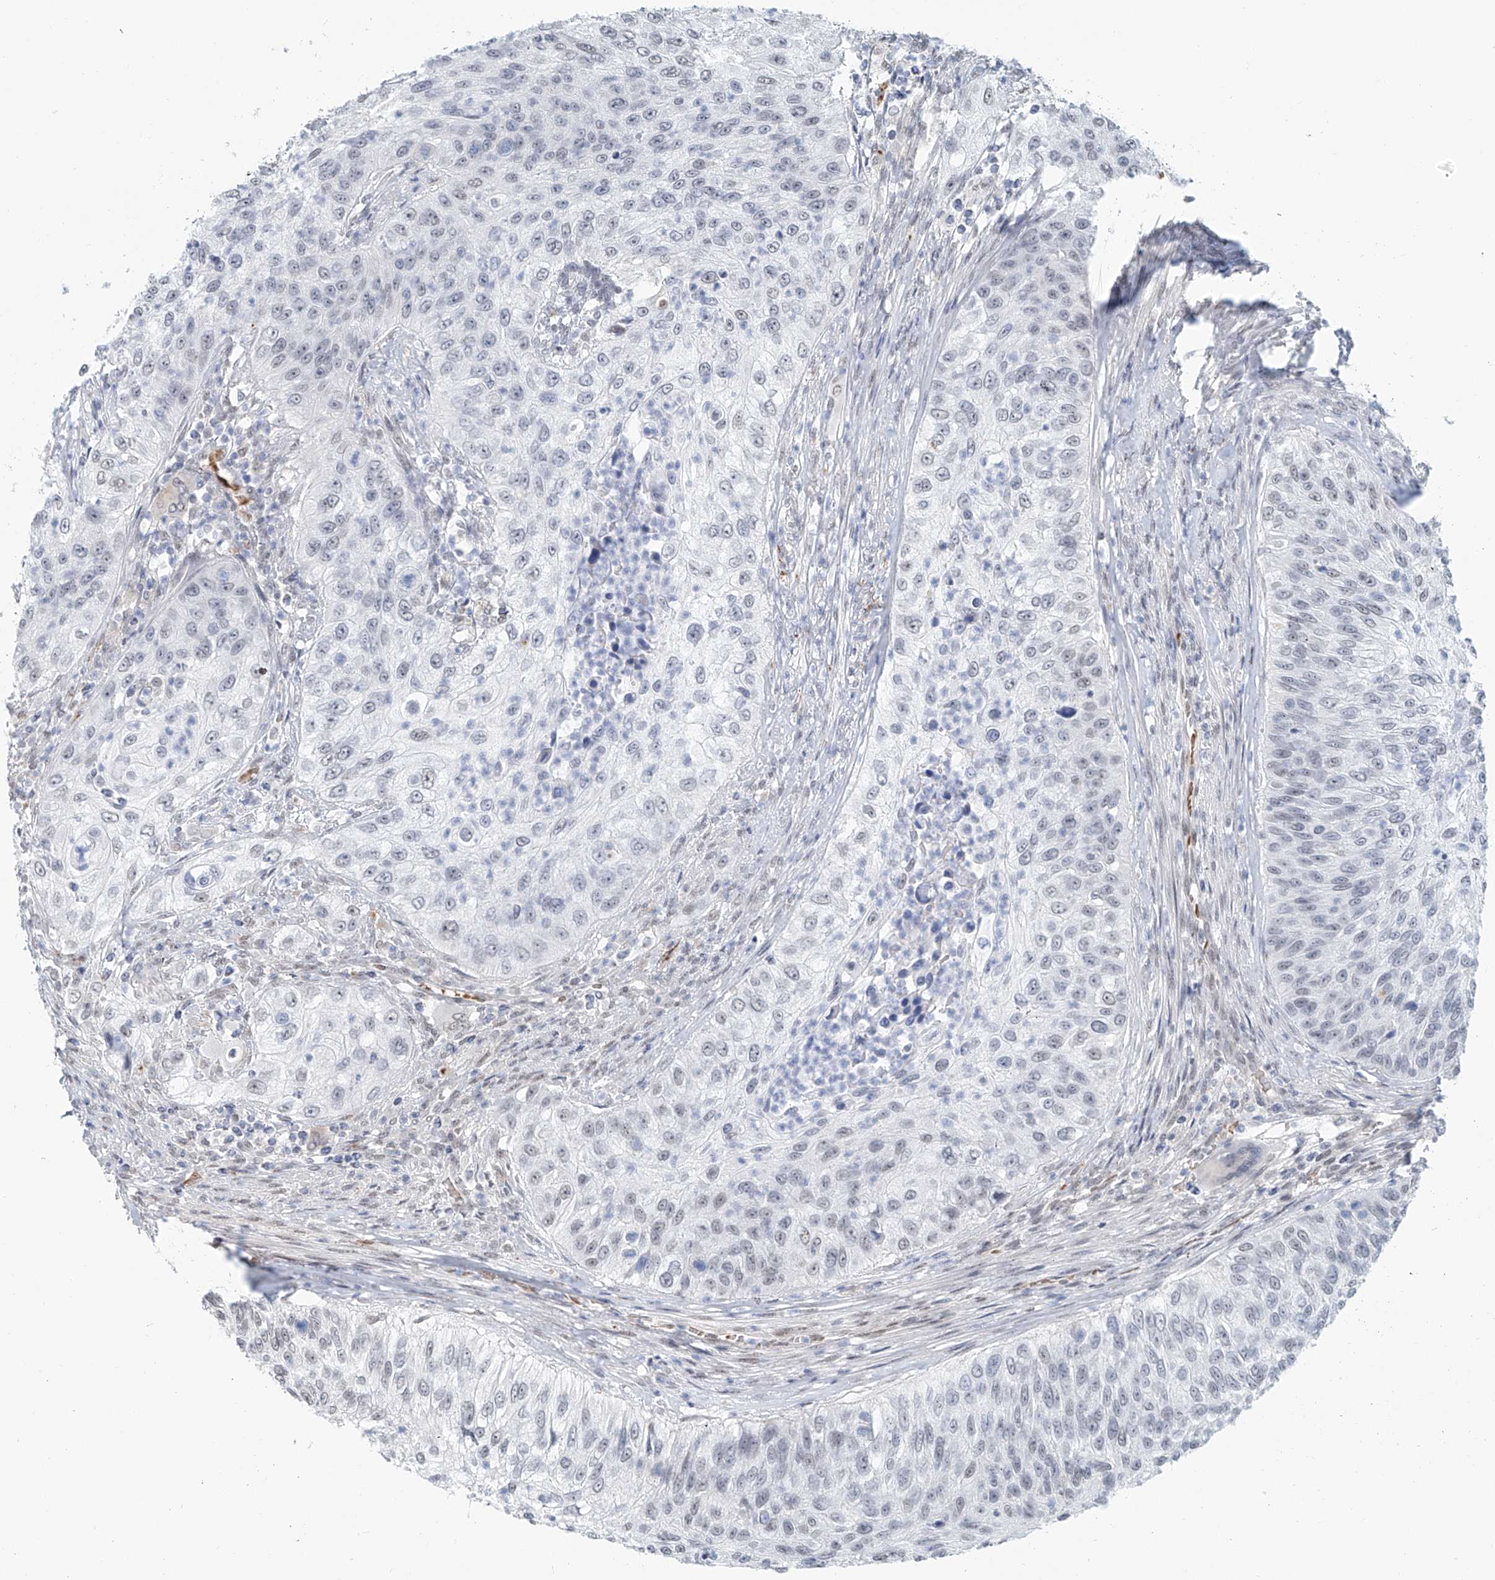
{"staining": {"intensity": "negative", "quantity": "none", "location": "none"}, "tissue": "urothelial cancer", "cell_type": "Tumor cells", "image_type": "cancer", "snomed": [{"axis": "morphology", "description": "Urothelial carcinoma, High grade"}, {"axis": "topography", "description": "Urinary bladder"}], "caption": "The photomicrograph exhibits no significant staining in tumor cells of urothelial cancer.", "gene": "SASH1", "patient": {"sex": "female", "age": 60}}